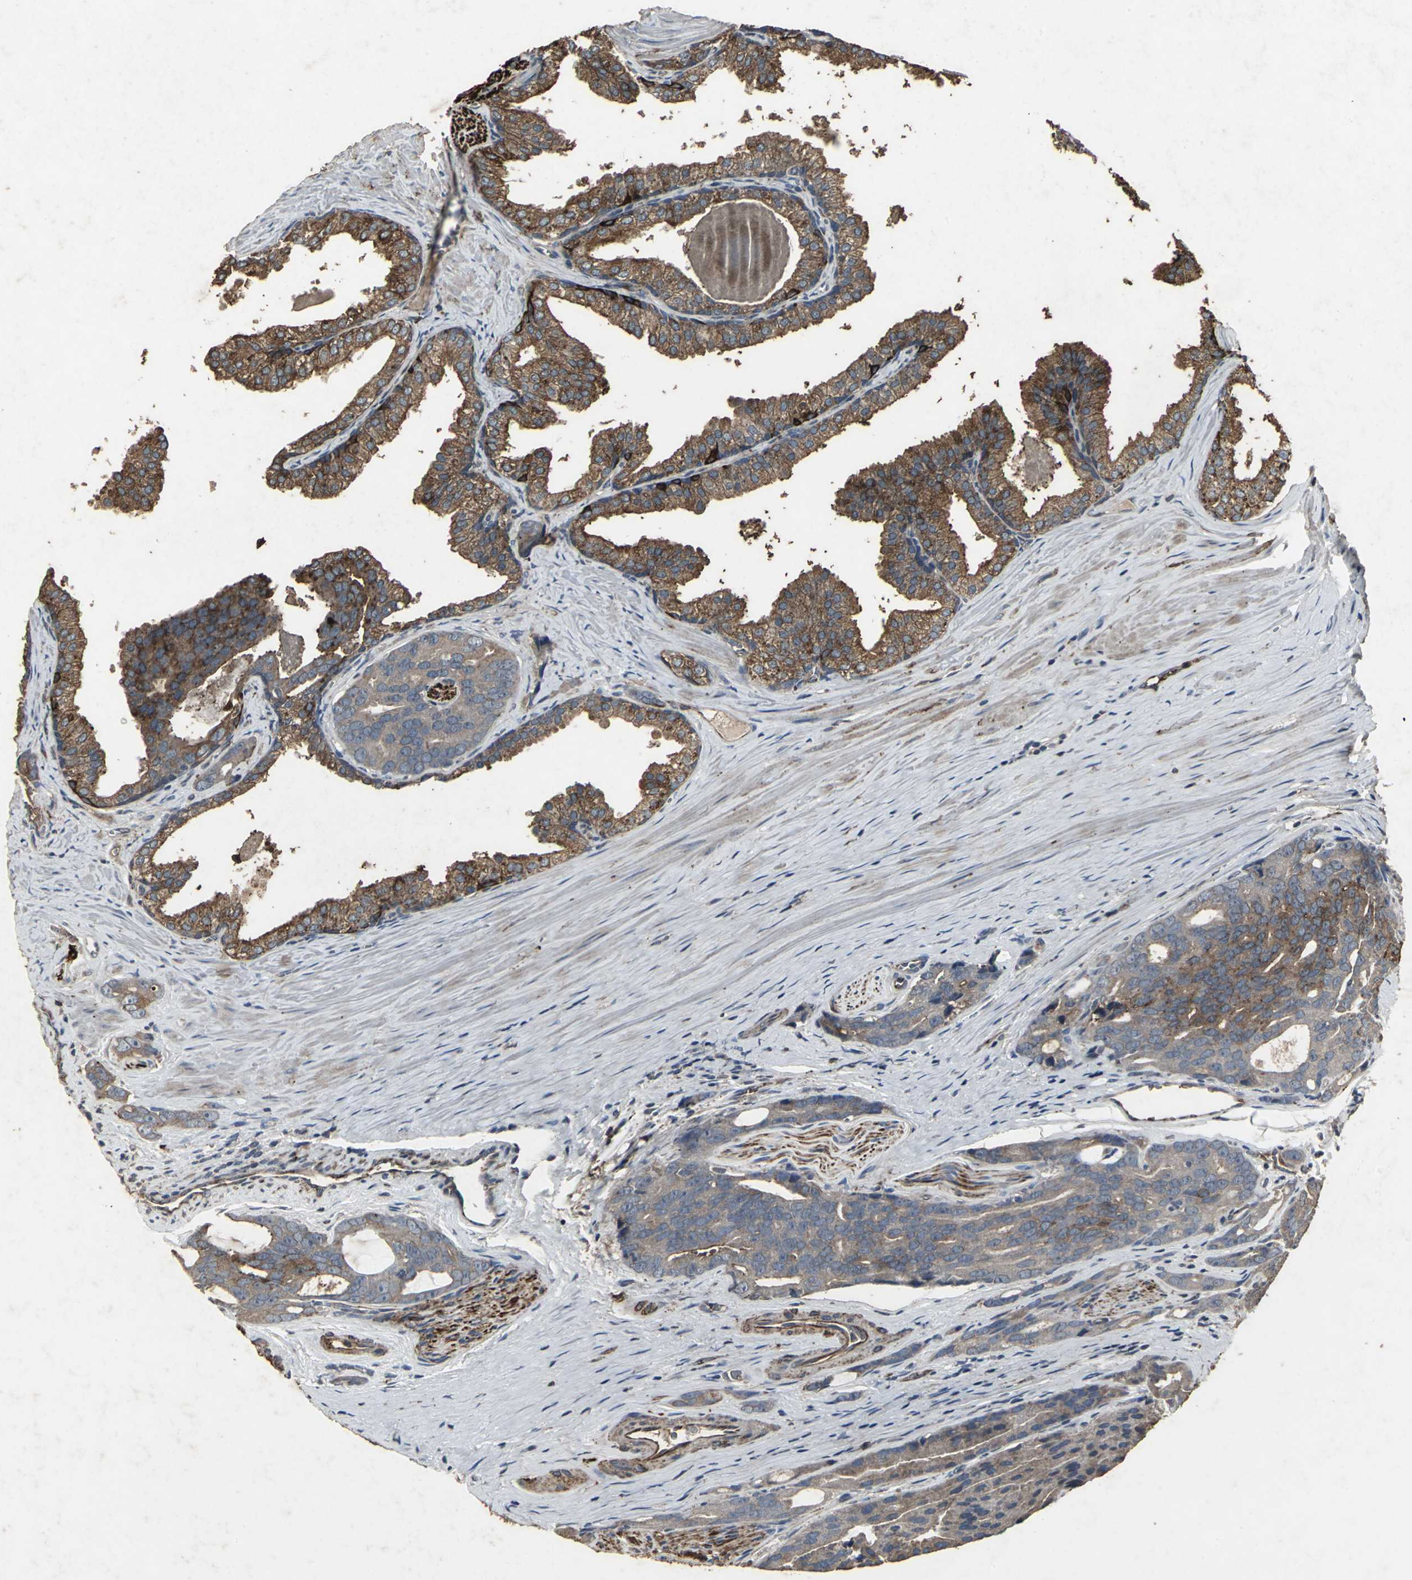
{"staining": {"intensity": "moderate", "quantity": ">75%", "location": "cytoplasmic/membranous"}, "tissue": "prostate cancer", "cell_type": "Tumor cells", "image_type": "cancer", "snomed": [{"axis": "morphology", "description": "Adenocarcinoma, Medium grade"}, {"axis": "topography", "description": "Prostate"}], "caption": "Immunohistochemistry (IHC) of prostate adenocarcinoma (medium-grade) displays medium levels of moderate cytoplasmic/membranous positivity in about >75% of tumor cells. The protein of interest is shown in brown color, while the nuclei are stained blue.", "gene": "CCR9", "patient": {"sex": "male", "age": 53}}